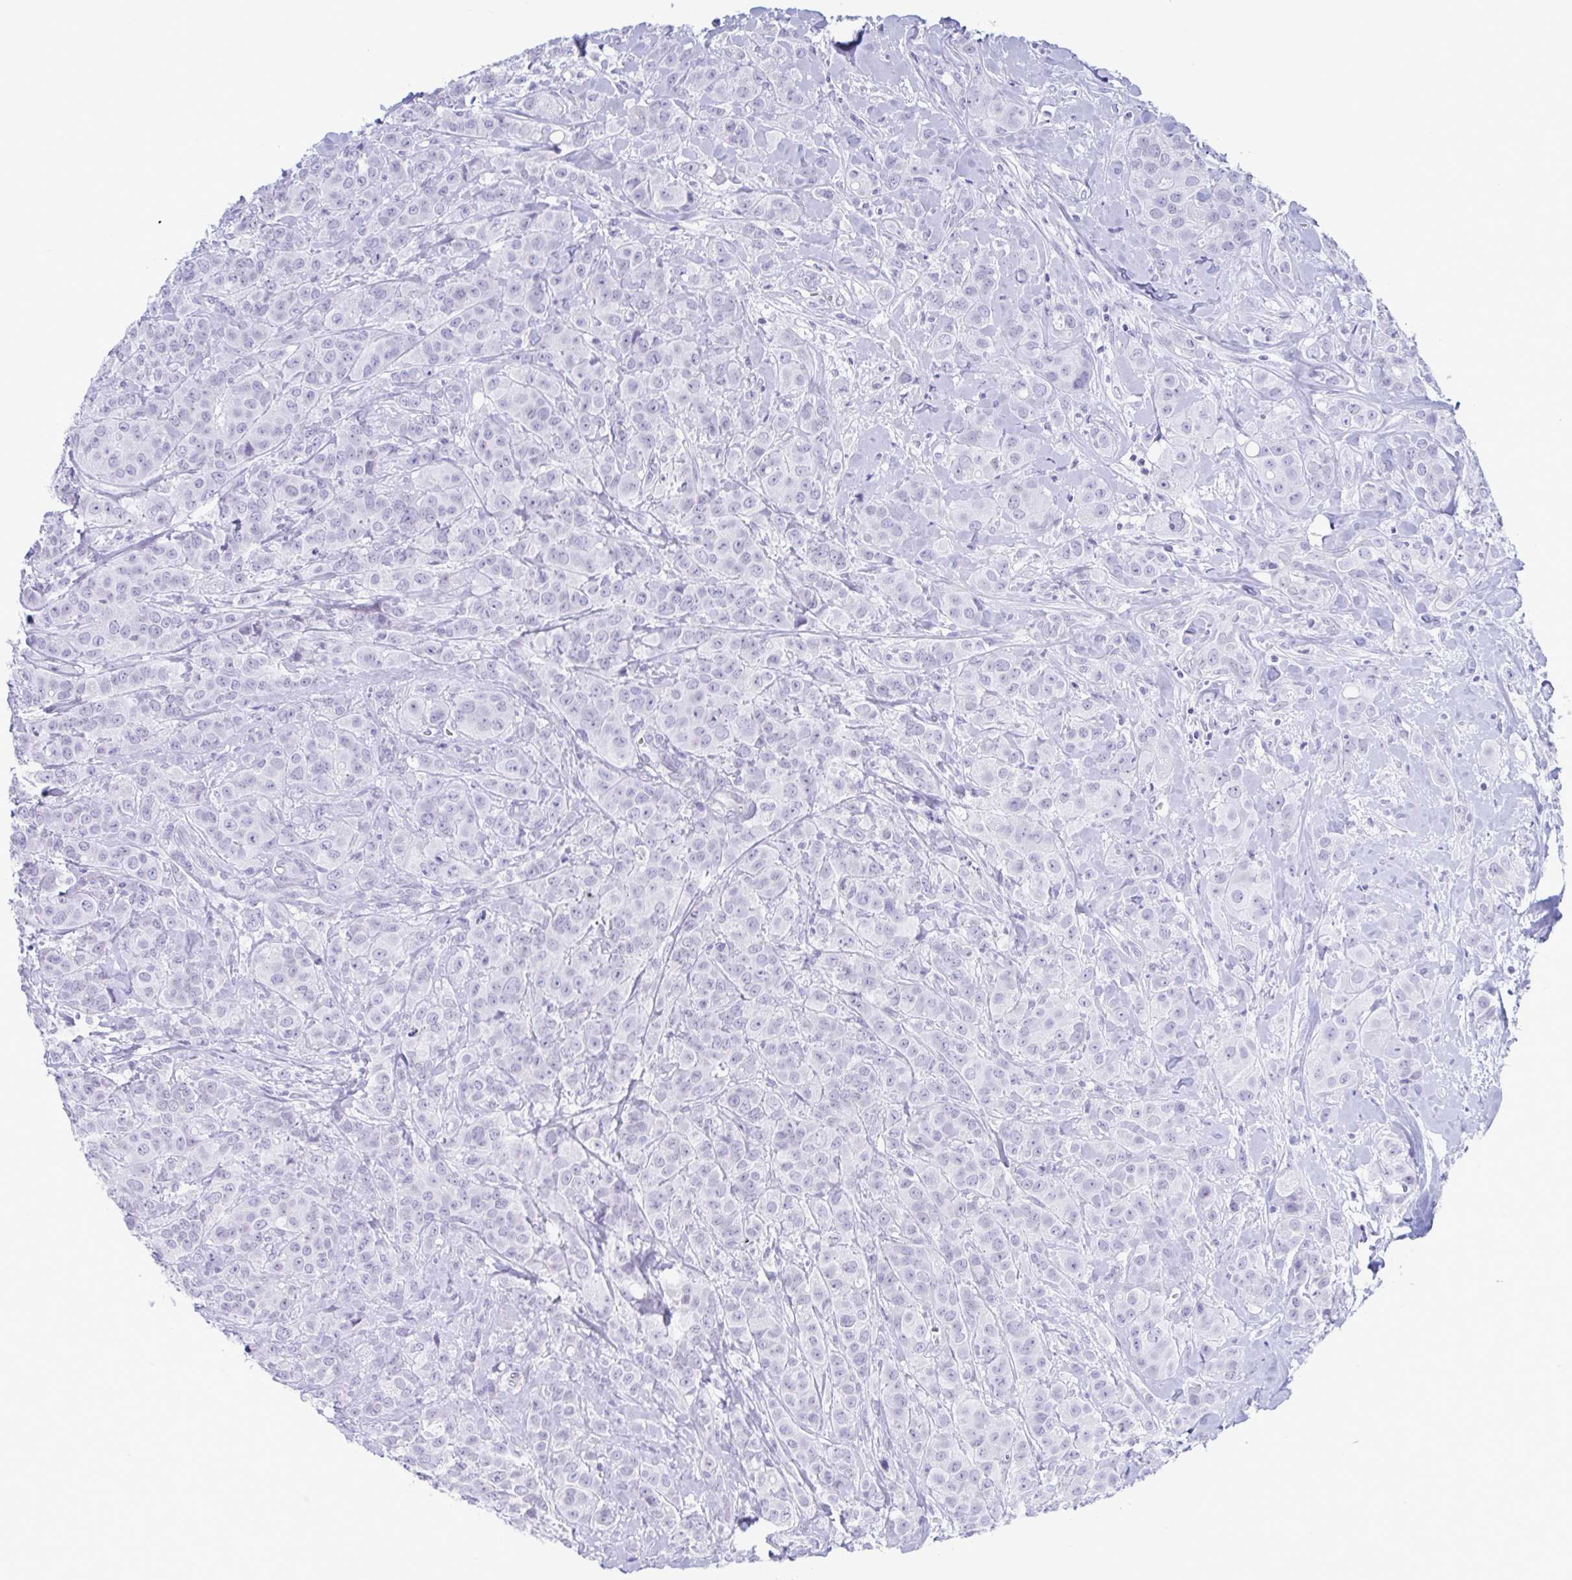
{"staining": {"intensity": "negative", "quantity": "none", "location": "none"}, "tissue": "breast cancer", "cell_type": "Tumor cells", "image_type": "cancer", "snomed": [{"axis": "morphology", "description": "Normal tissue, NOS"}, {"axis": "morphology", "description": "Duct carcinoma"}, {"axis": "topography", "description": "Breast"}], "caption": "A histopathology image of human breast invasive ductal carcinoma is negative for staining in tumor cells. Nuclei are stained in blue.", "gene": "CDX4", "patient": {"sex": "female", "age": 43}}